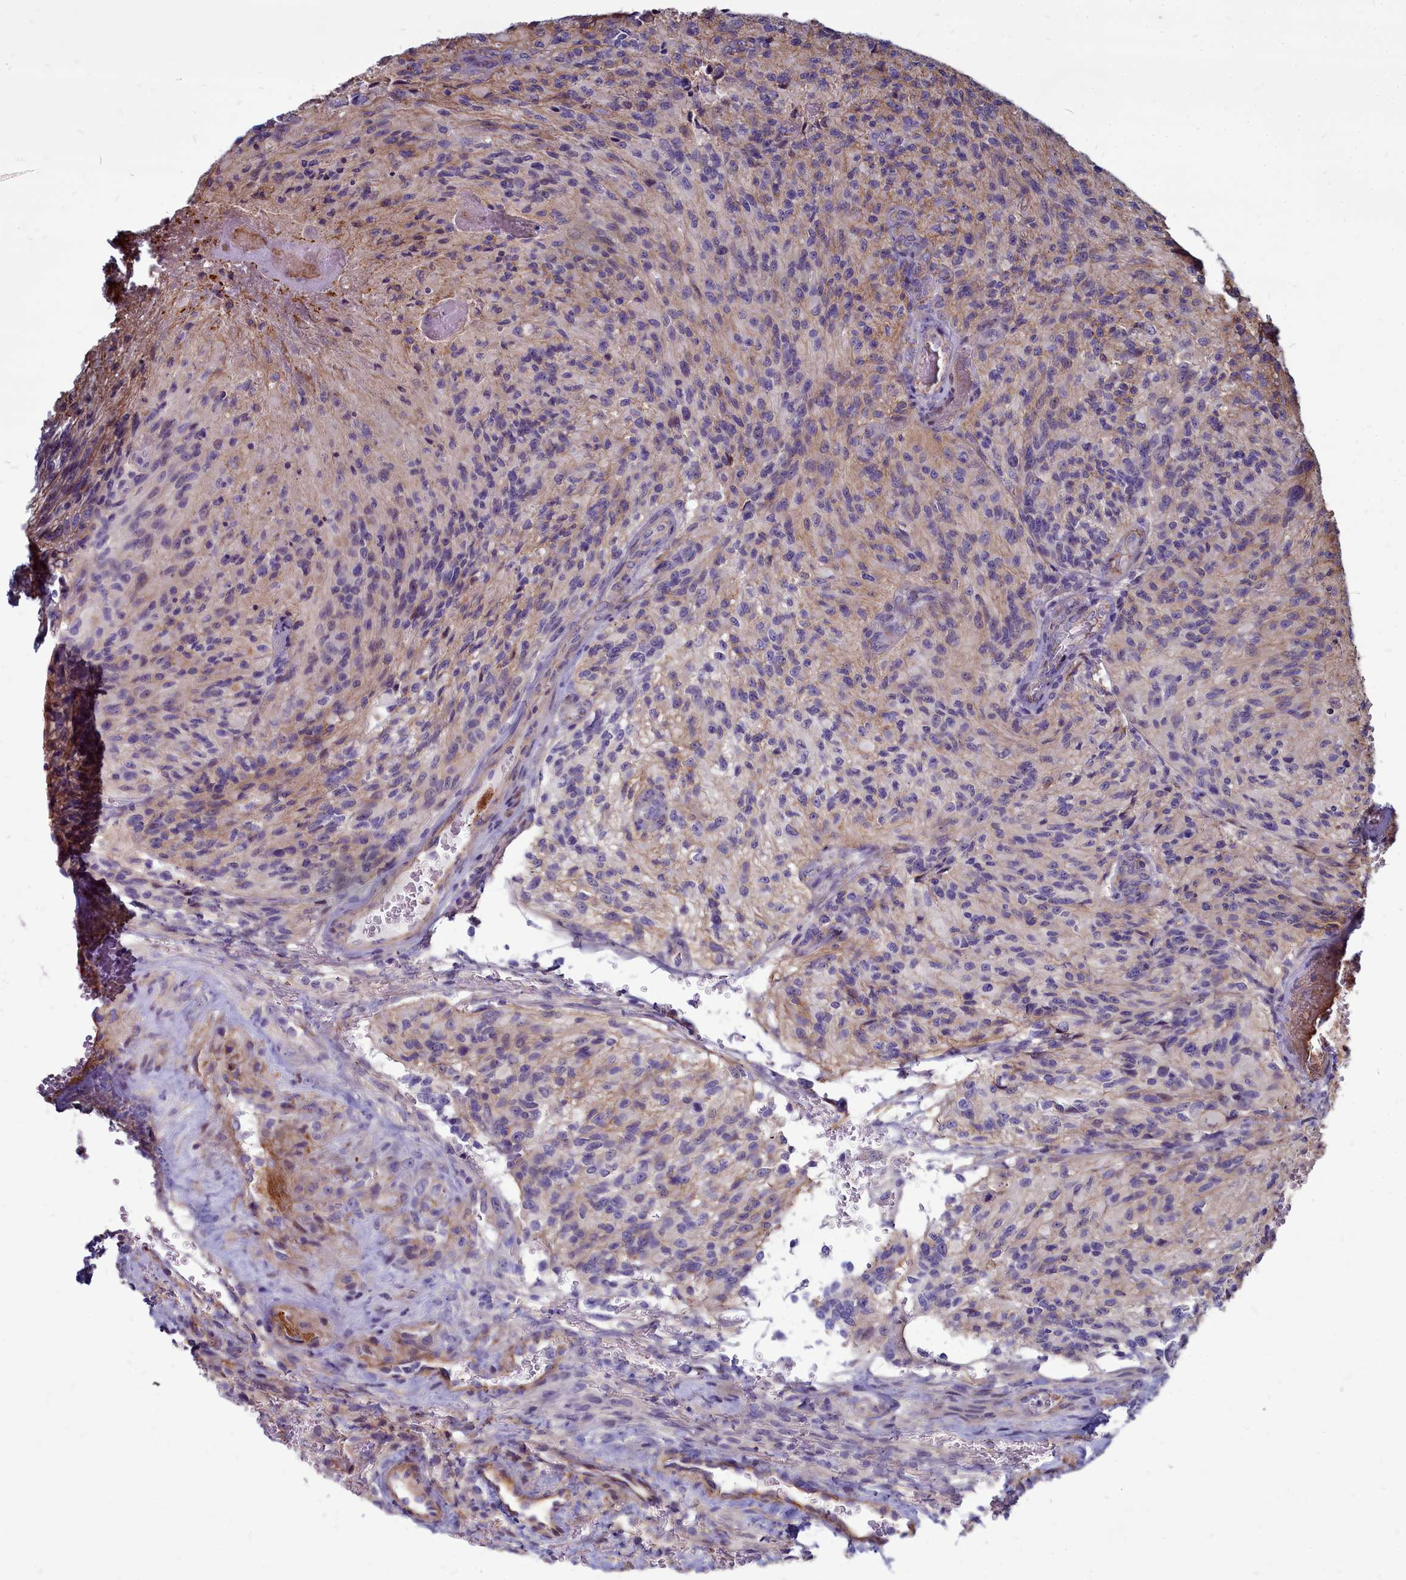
{"staining": {"intensity": "negative", "quantity": "none", "location": "none"}, "tissue": "glioma", "cell_type": "Tumor cells", "image_type": "cancer", "snomed": [{"axis": "morphology", "description": "Normal tissue, NOS"}, {"axis": "morphology", "description": "Glioma, malignant, High grade"}, {"axis": "topography", "description": "Cerebral cortex"}], "caption": "Immunohistochemistry (IHC) photomicrograph of malignant high-grade glioma stained for a protein (brown), which demonstrates no positivity in tumor cells.", "gene": "TTC5", "patient": {"sex": "male", "age": 56}}